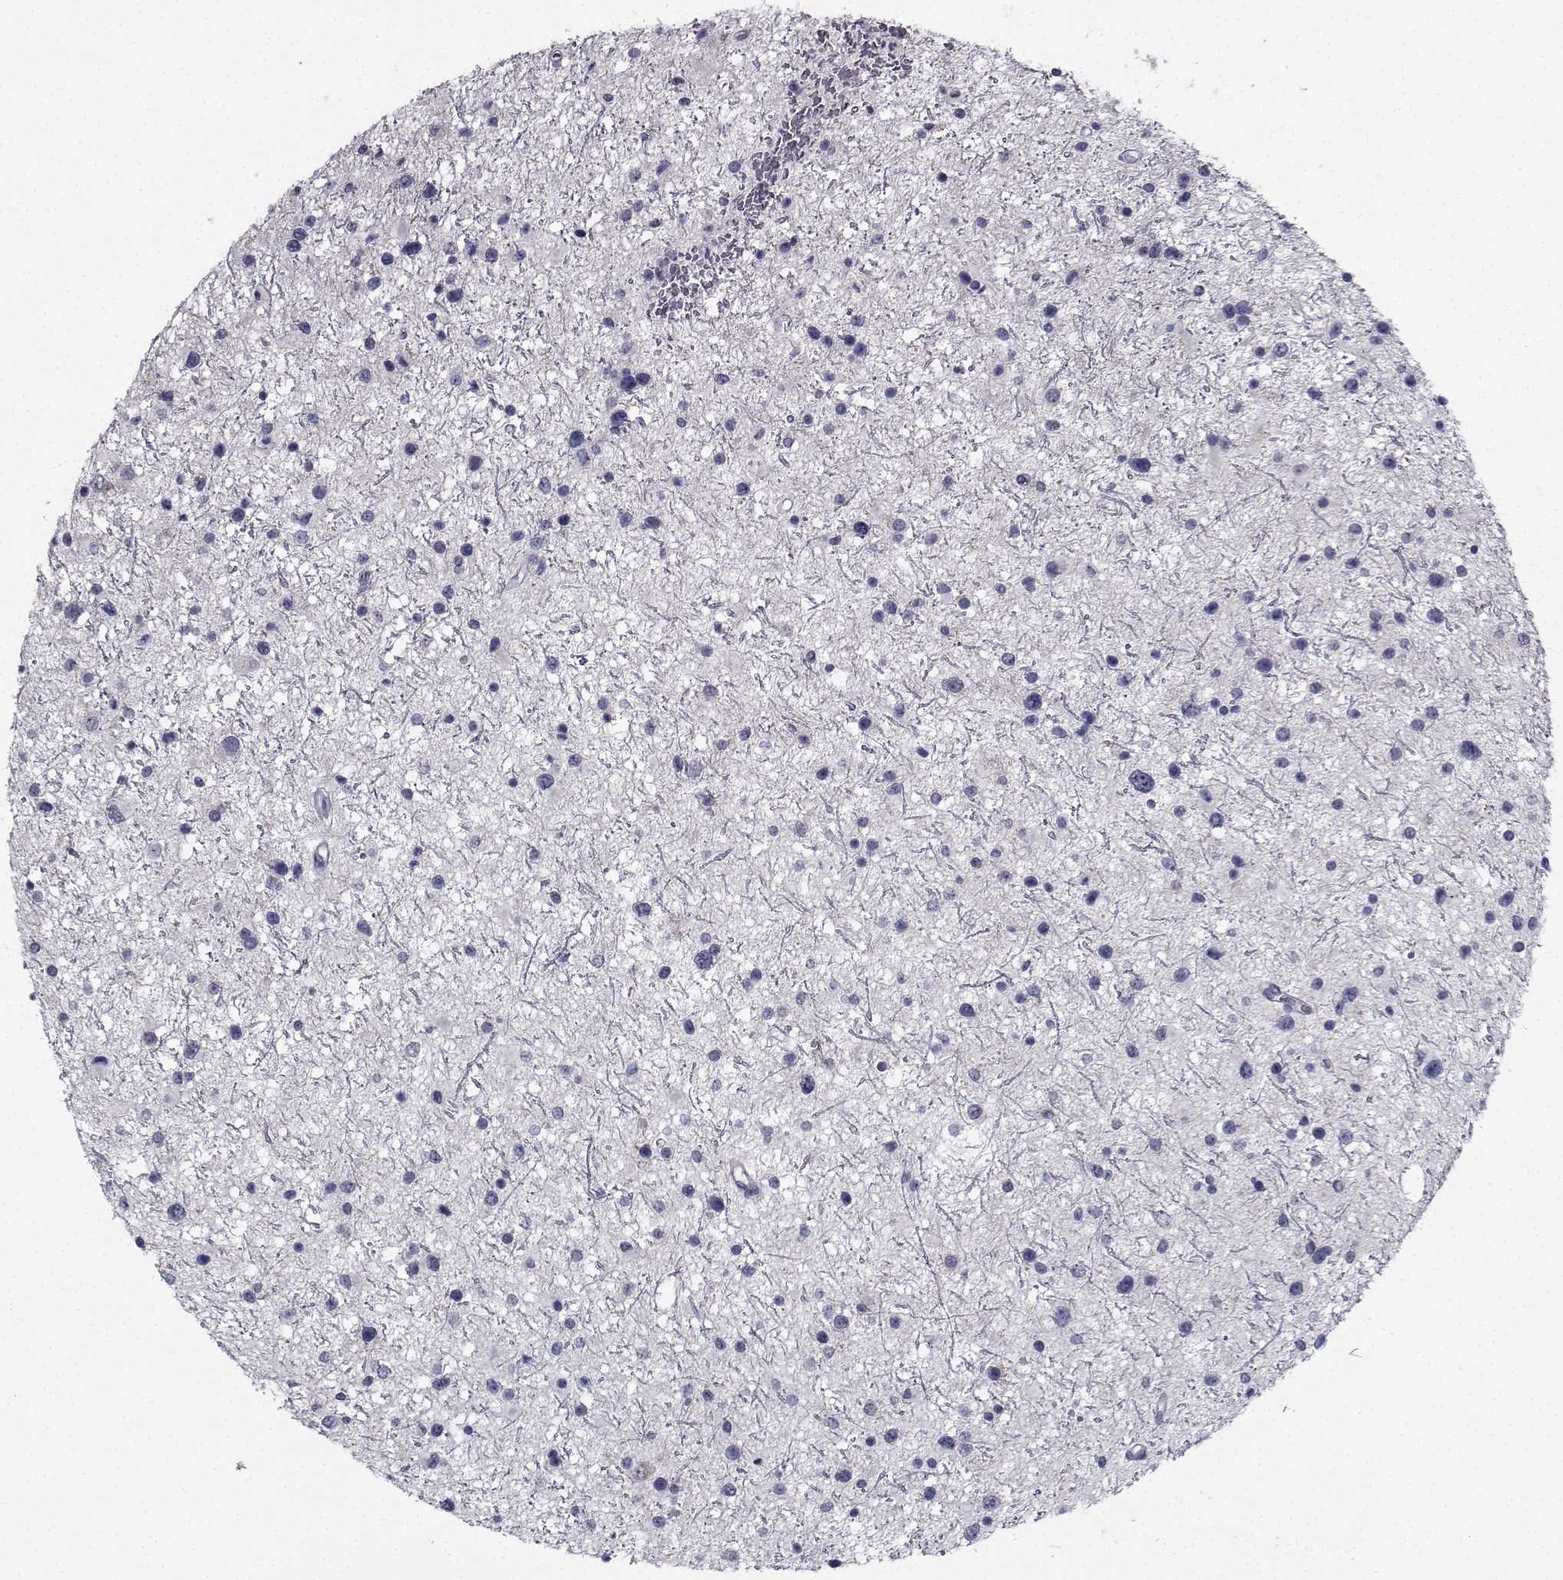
{"staining": {"intensity": "negative", "quantity": "none", "location": "none"}, "tissue": "glioma", "cell_type": "Tumor cells", "image_type": "cancer", "snomed": [{"axis": "morphology", "description": "Glioma, malignant, Low grade"}, {"axis": "topography", "description": "Brain"}], "caption": "This is an IHC histopathology image of human glioma. There is no expression in tumor cells.", "gene": "CHRNA1", "patient": {"sex": "female", "age": 32}}